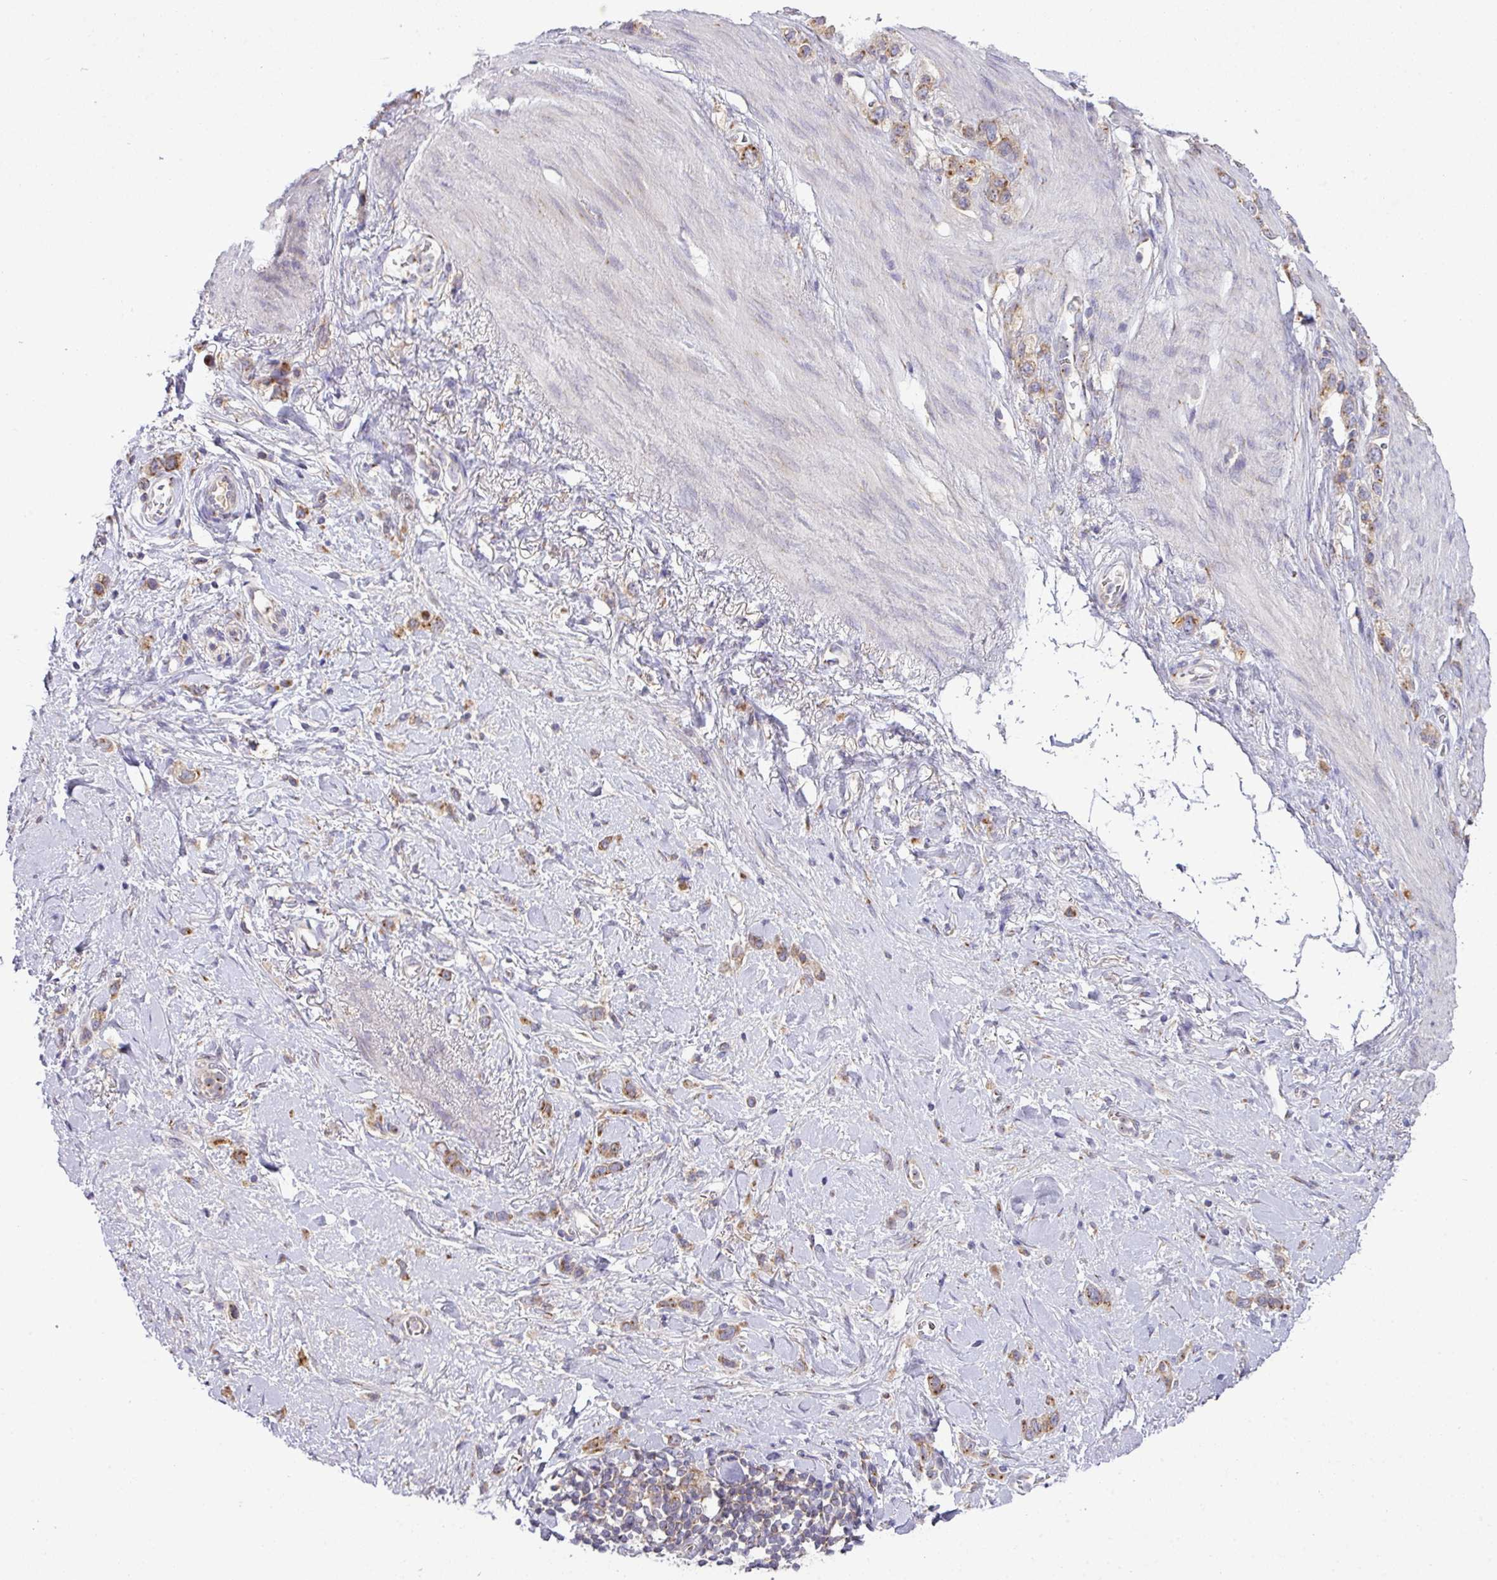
{"staining": {"intensity": "moderate", "quantity": ">75%", "location": "cytoplasmic/membranous"}, "tissue": "stomach cancer", "cell_type": "Tumor cells", "image_type": "cancer", "snomed": [{"axis": "morphology", "description": "Adenocarcinoma, NOS"}, {"axis": "topography", "description": "Stomach"}], "caption": "Immunohistochemistry staining of stomach cancer (adenocarcinoma), which demonstrates medium levels of moderate cytoplasmic/membranous expression in about >75% of tumor cells indicating moderate cytoplasmic/membranous protein positivity. The staining was performed using DAB (3,3'-diaminobenzidine) (brown) for protein detection and nuclei were counterstained in hematoxylin (blue).", "gene": "VTI1A", "patient": {"sex": "female", "age": 65}}